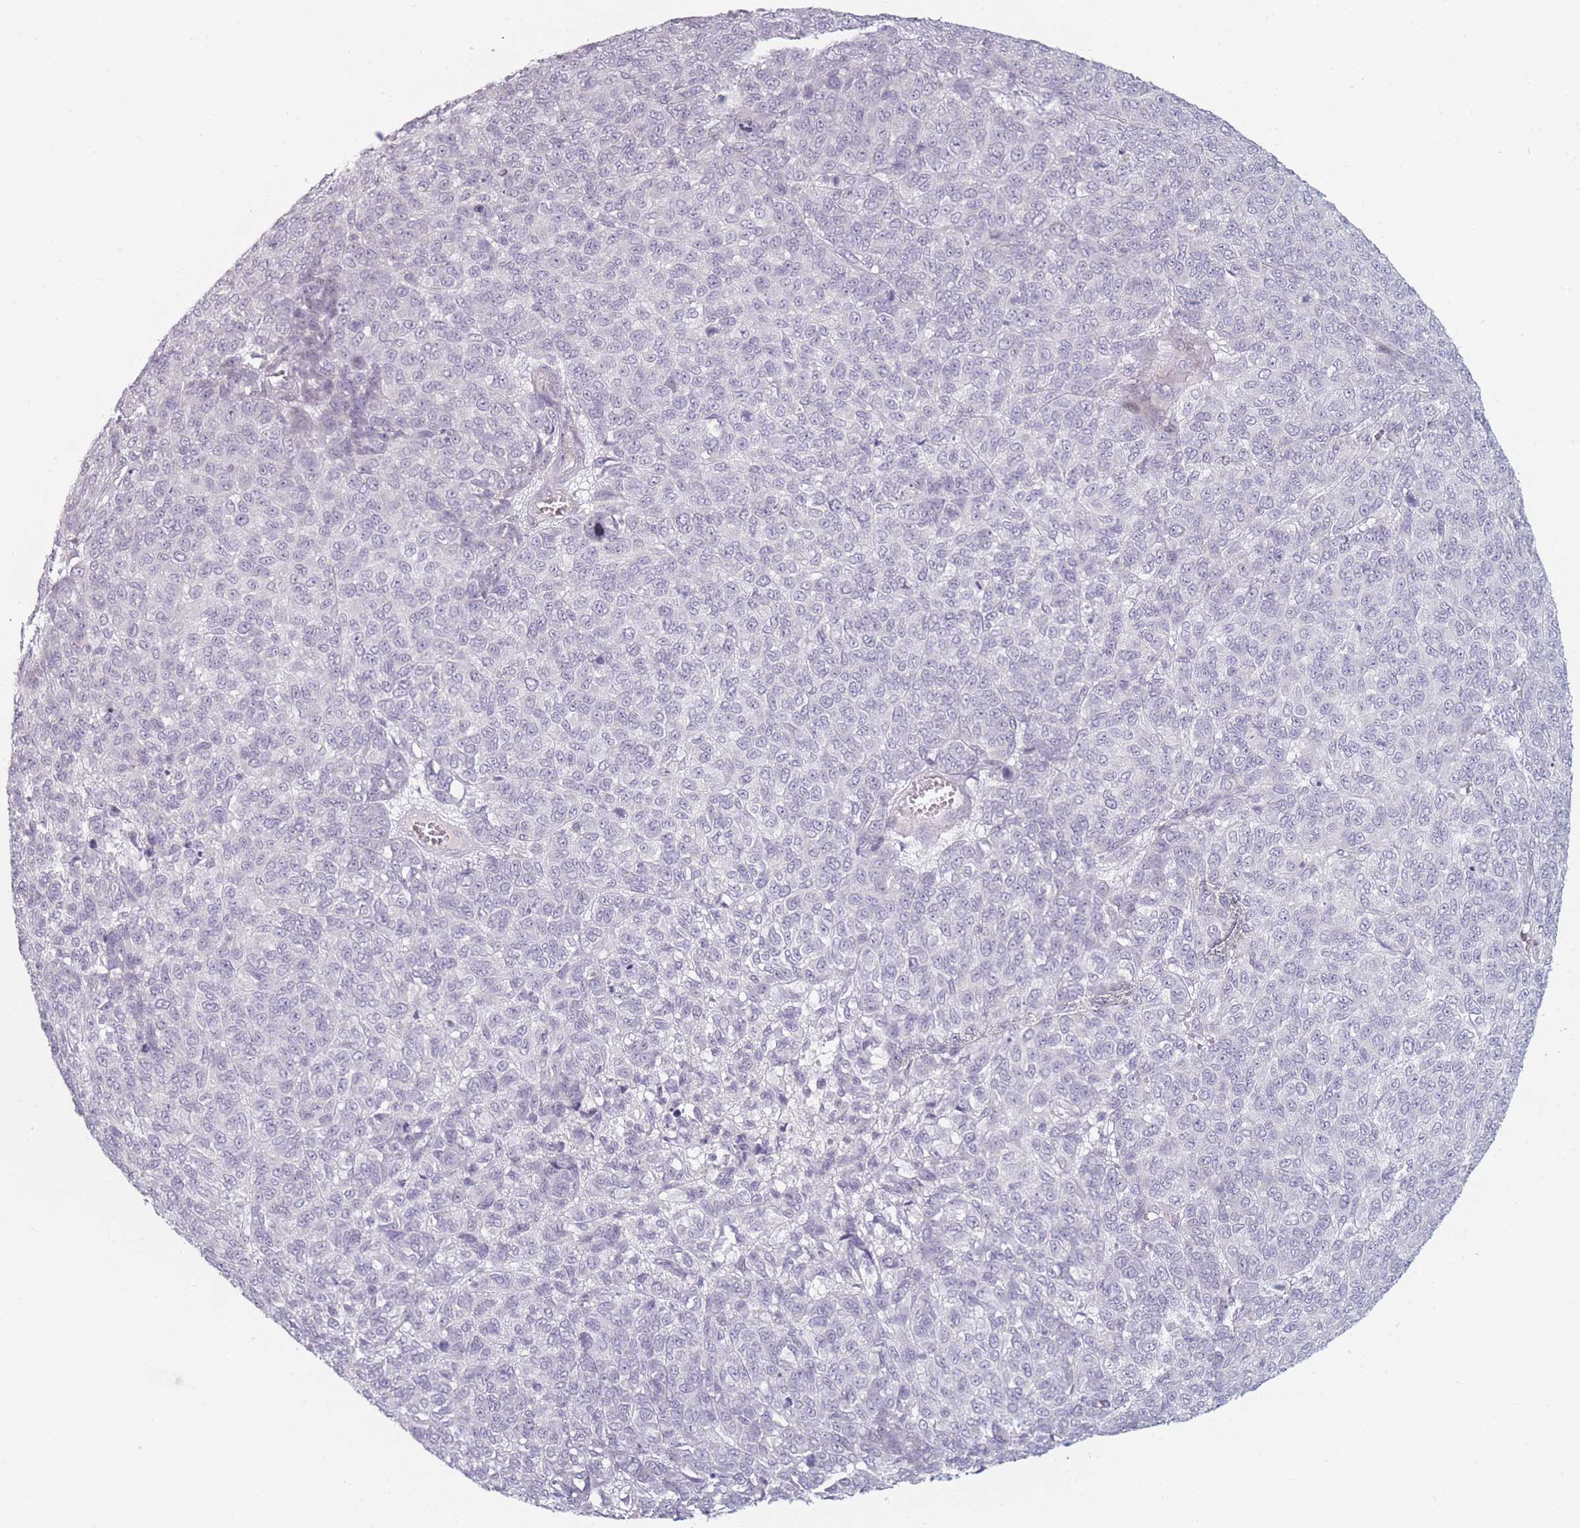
{"staining": {"intensity": "negative", "quantity": "none", "location": "none"}, "tissue": "melanoma", "cell_type": "Tumor cells", "image_type": "cancer", "snomed": [{"axis": "morphology", "description": "Malignant melanoma, NOS"}, {"axis": "topography", "description": "Skin"}], "caption": "Micrograph shows no significant protein positivity in tumor cells of melanoma.", "gene": "RASL10B", "patient": {"sex": "male", "age": 49}}